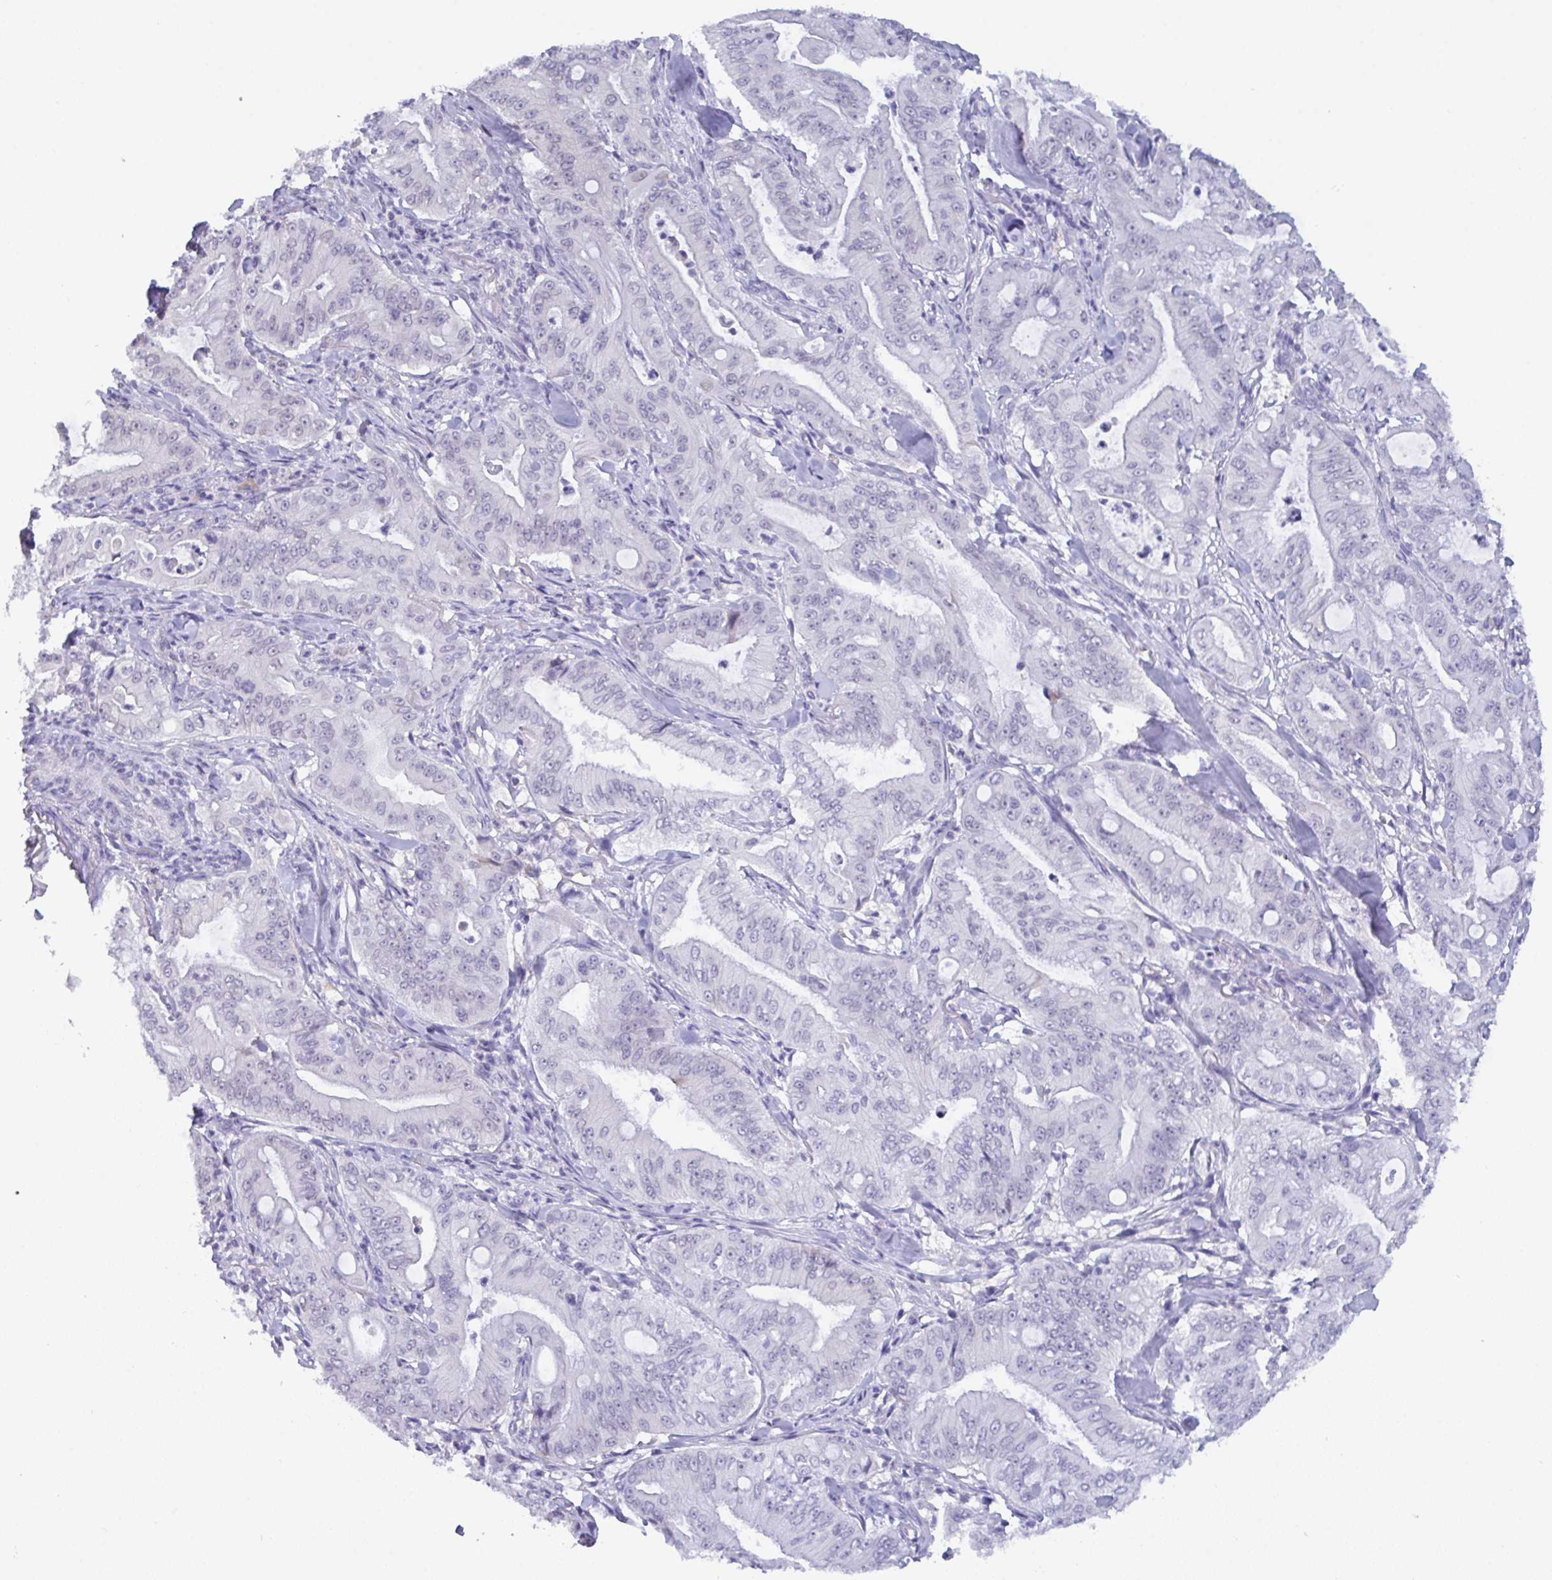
{"staining": {"intensity": "negative", "quantity": "none", "location": "none"}, "tissue": "pancreatic cancer", "cell_type": "Tumor cells", "image_type": "cancer", "snomed": [{"axis": "morphology", "description": "Adenocarcinoma, NOS"}, {"axis": "topography", "description": "Pancreas"}], "caption": "Tumor cells show no significant staining in pancreatic cancer (adenocarcinoma).", "gene": "SERPINB13", "patient": {"sex": "male", "age": 71}}